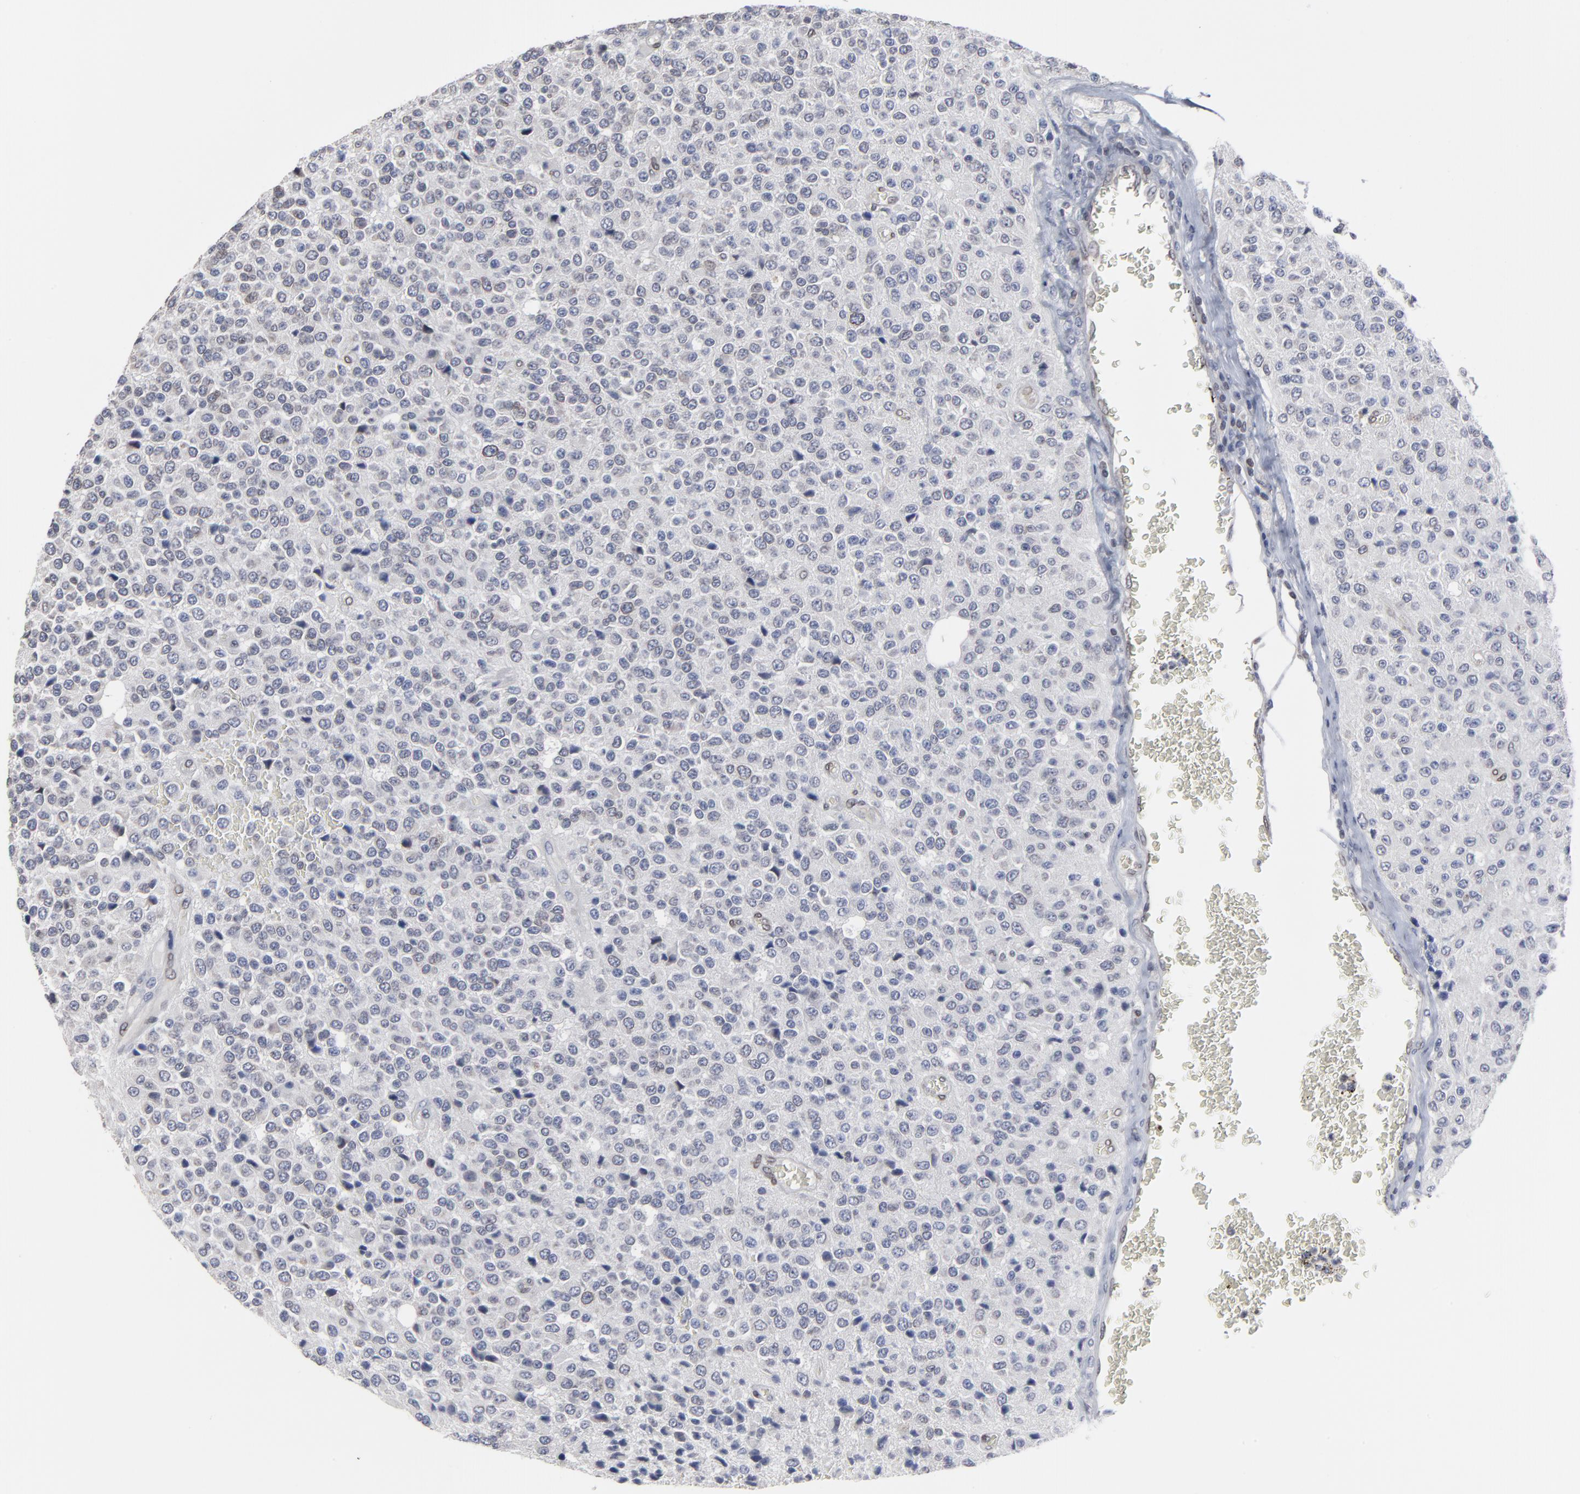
{"staining": {"intensity": "weak", "quantity": "<25%", "location": "cytoplasmic/membranous,nuclear"}, "tissue": "glioma", "cell_type": "Tumor cells", "image_type": "cancer", "snomed": [{"axis": "morphology", "description": "Glioma, malignant, High grade"}, {"axis": "topography", "description": "pancreas cauda"}], "caption": "Glioma was stained to show a protein in brown. There is no significant expression in tumor cells.", "gene": "SYNE2", "patient": {"sex": "male", "age": 60}}